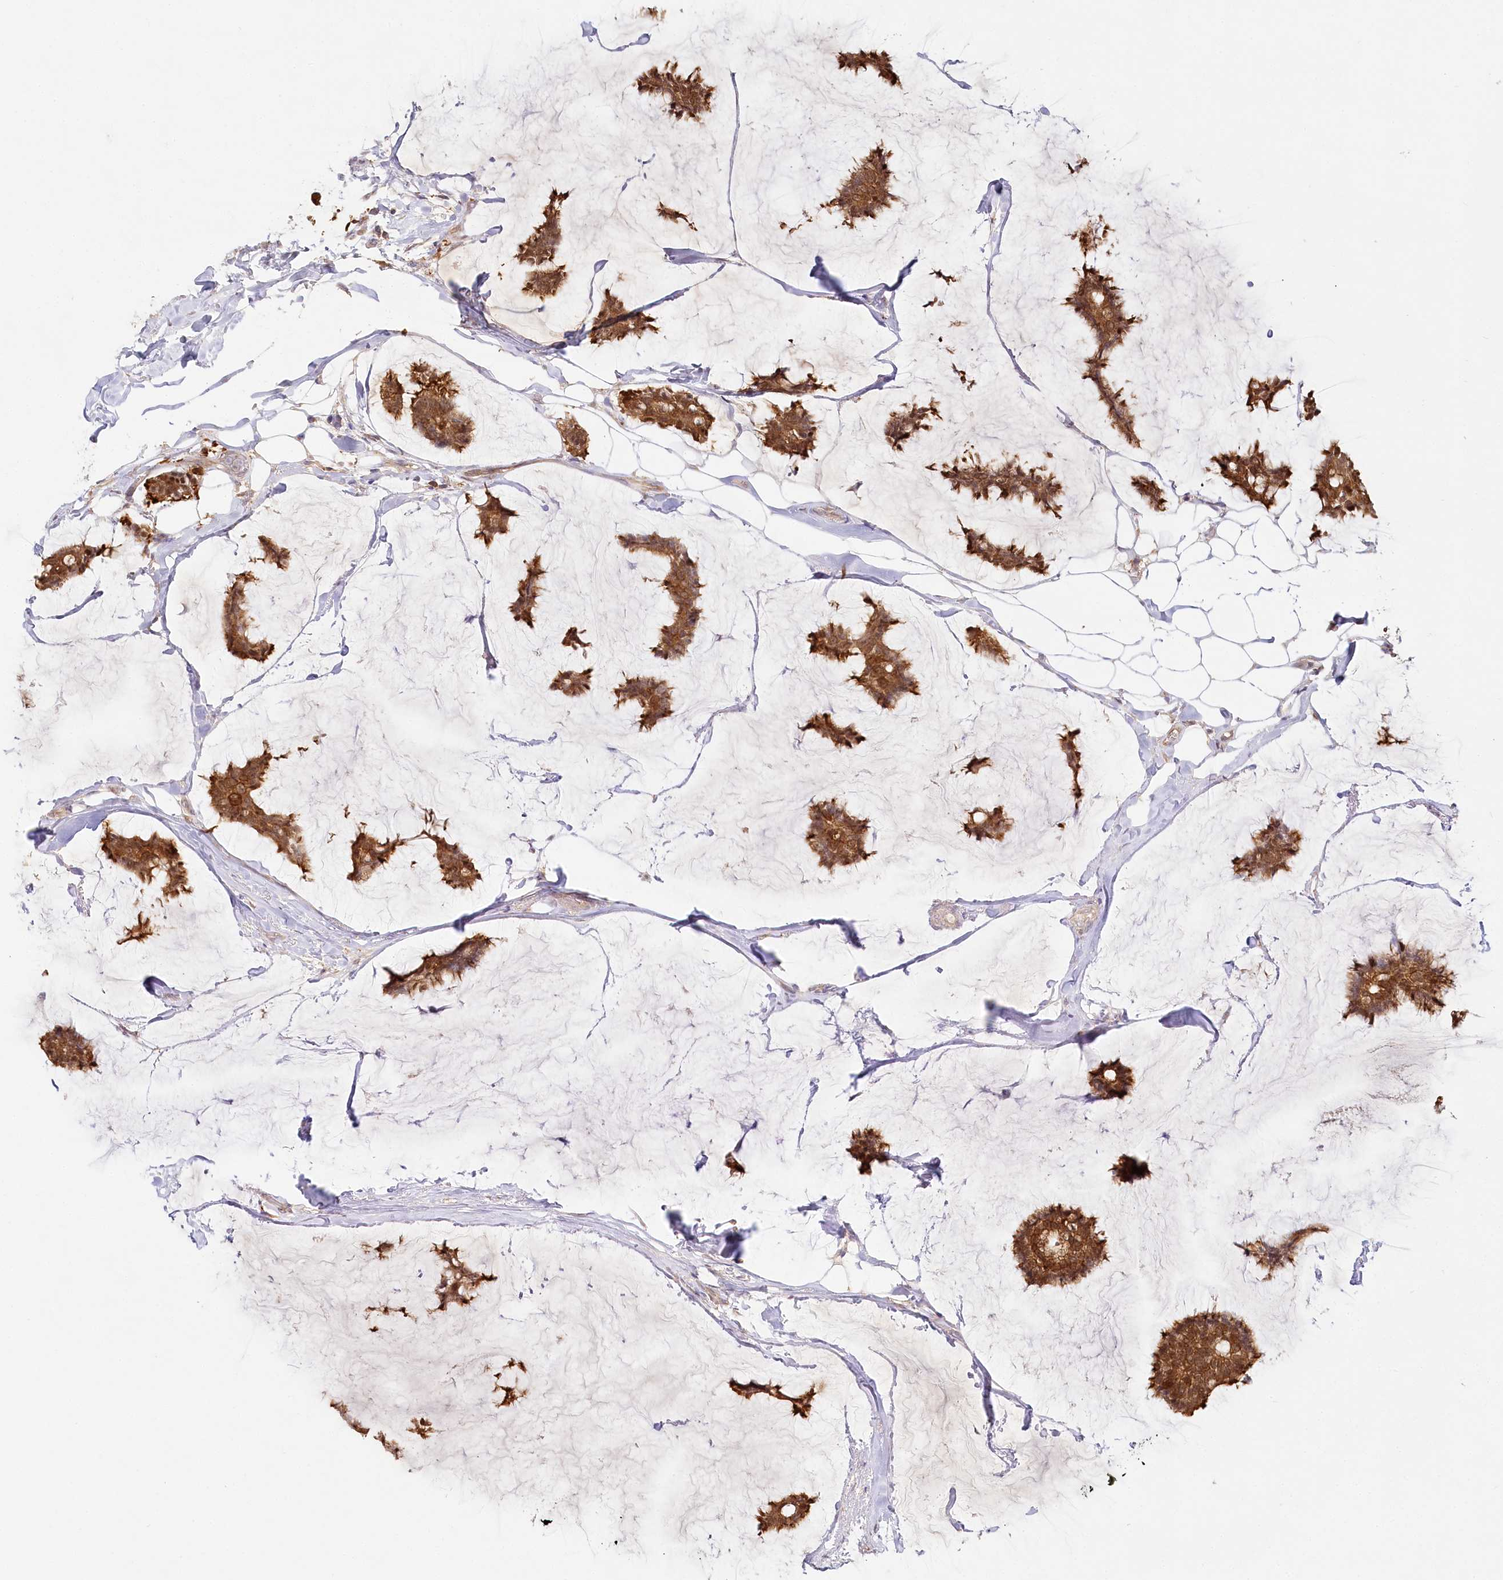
{"staining": {"intensity": "moderate", "quantity": ">75%", "location": "cytoplasmic/membranous"}, "tissue": "breast cancer", "cell_type": "Tumor cells", "image_type": "cancer", "snomed": [{"axis": "morphology", "description": "Duct carcinoma"}, {"axis": "topography", "description": "Breast"}], "caption": "Breast infiltrating ductal carcinoma stained with a protein marker demonstrates moderate staining in tumor cells.", "gene": "INPP4B", "patient": {"sex": "female", "age": 93}}